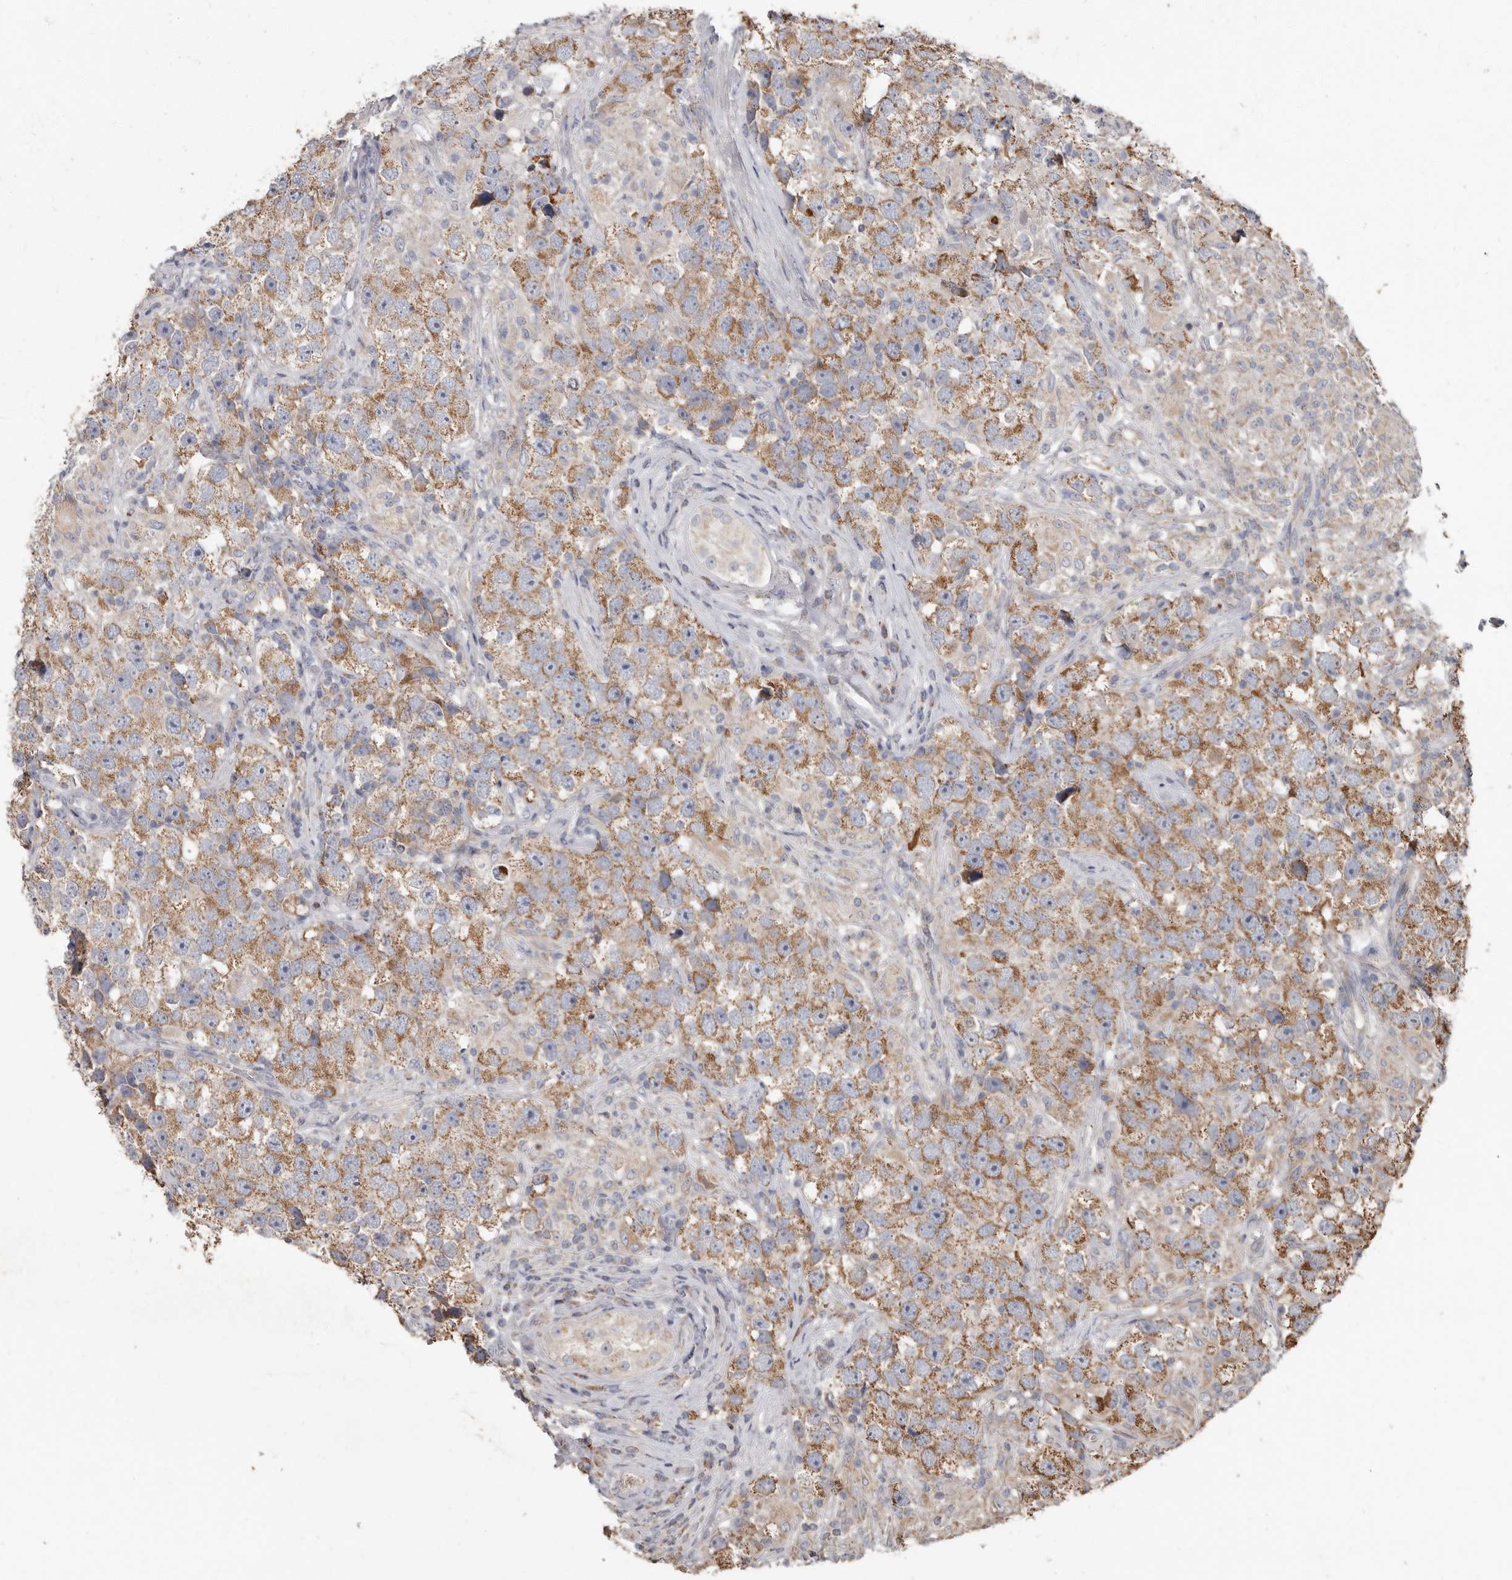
{"staining": {"intensity": "moderate", "quantity": "25%-75%", "location": "cytoplasmic/membranous"}, "tissue": "testis cancer", "cell_type": "Tumor cells", "image_type": "cancer", "snomed": [{"axis": "morphology", "description": "Seminoma, NOS"}, {"axis": "topography", "description": "Testis"}], "caption": "Human seminoma (testis) stained with a brown dye displays moderate cytoplasmic/membranous positive expression in approximately 25%-75% of tumor cells.", "gene": "KIF26B", "patient": {"sex": "male", "age": 49}}